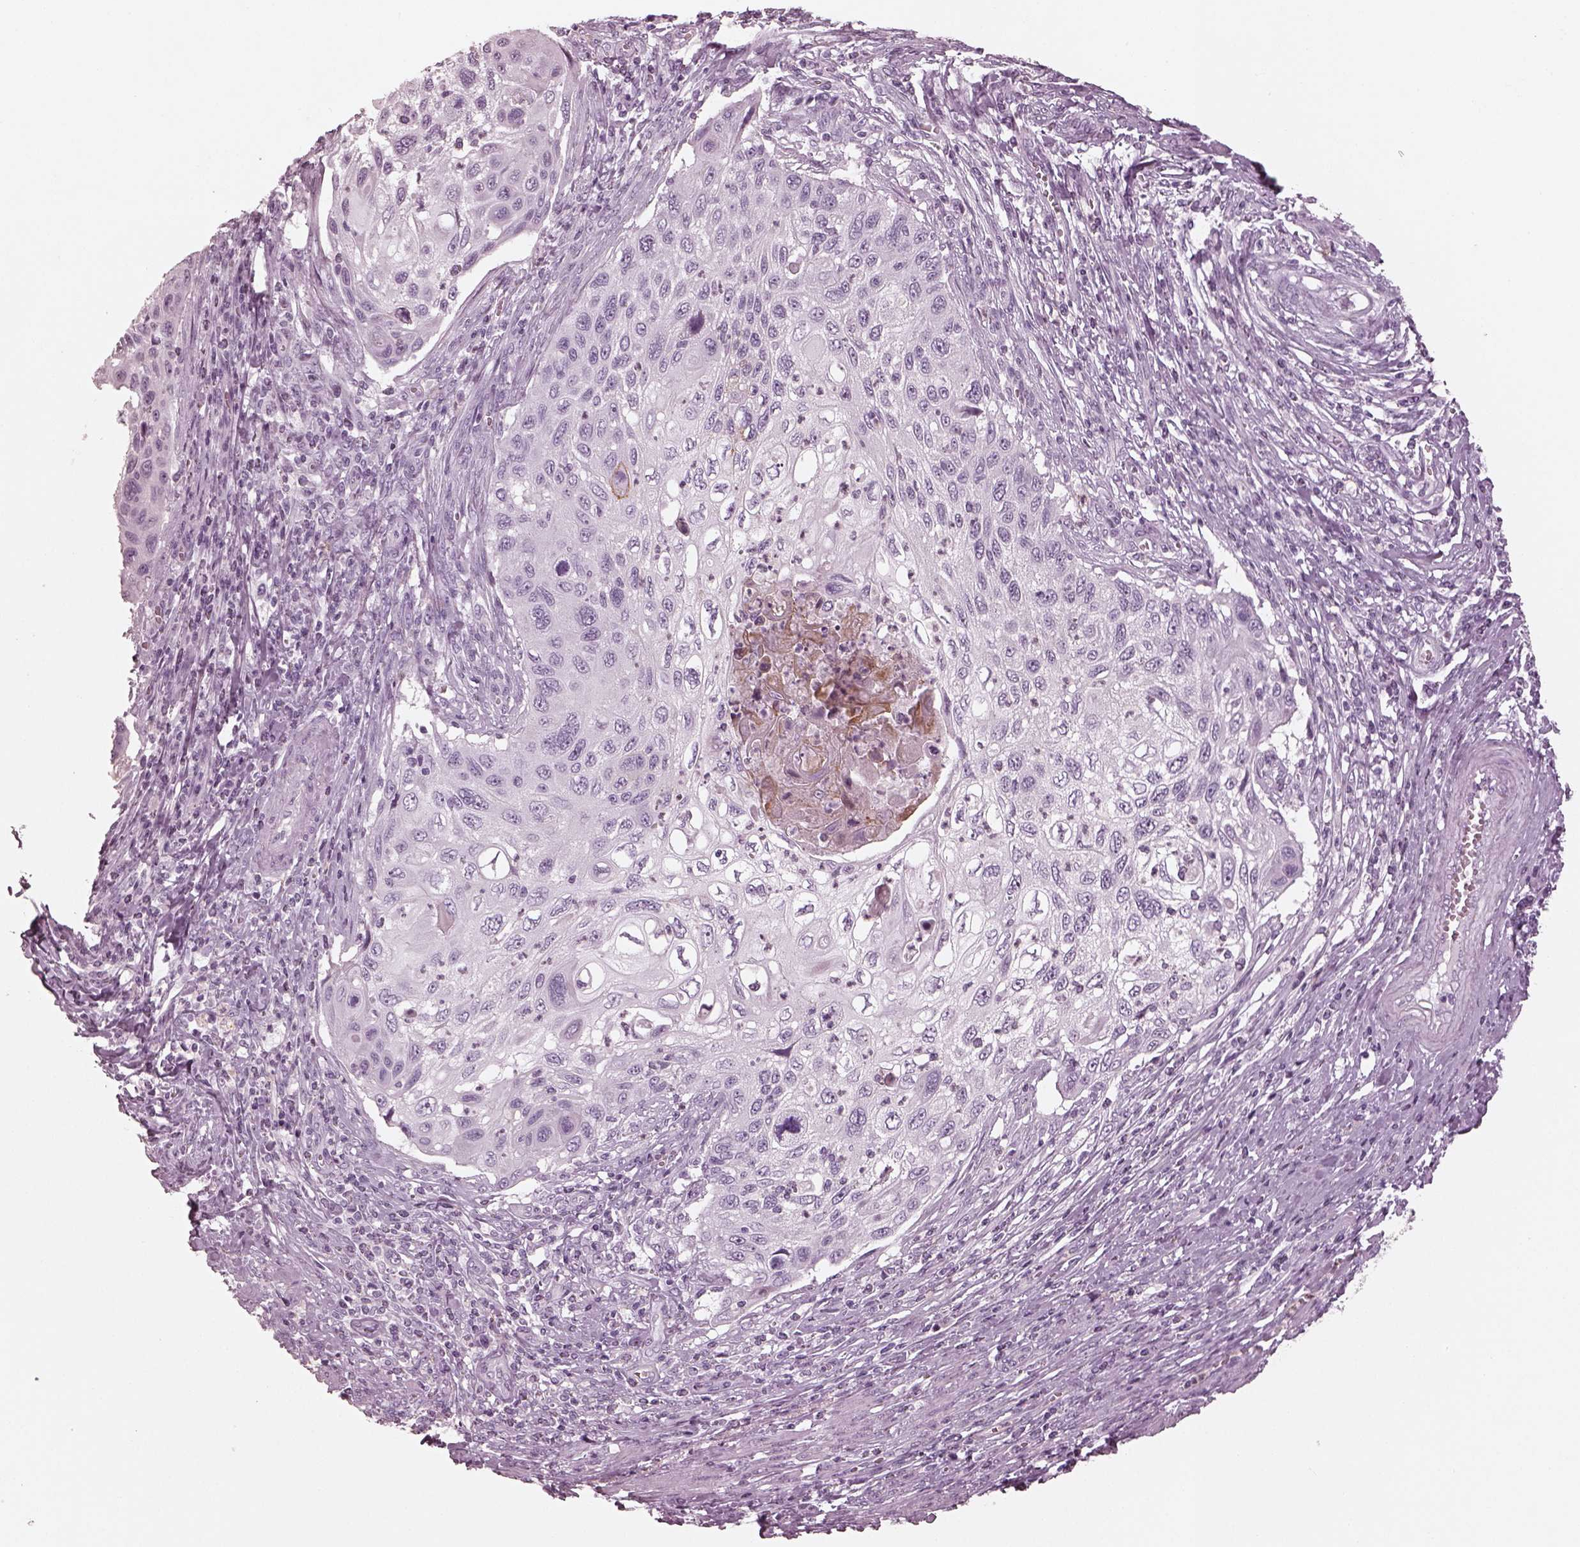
{"staining": {"intensity": "negative", "quantity": "none", "location": "none"}, "tissue": "cervical cancer", "cell_type": "Tumor cells", "image_type": "cancer", "snomed": [{"axis": "morphology", "description": "Squamous cell carcinoma, NOS"}, {"axis": "topography", "description": "Cervix"}], "caption": "The photomicrograph shows no staining of tumor cells in cervical cancer. (Brightfield microscopy of DAB (3,3'-diaminobenzidine) immunohistochemistry at high magnification).", "gene": "OPN4", "patient": {"sex": "female", "age": 70}}